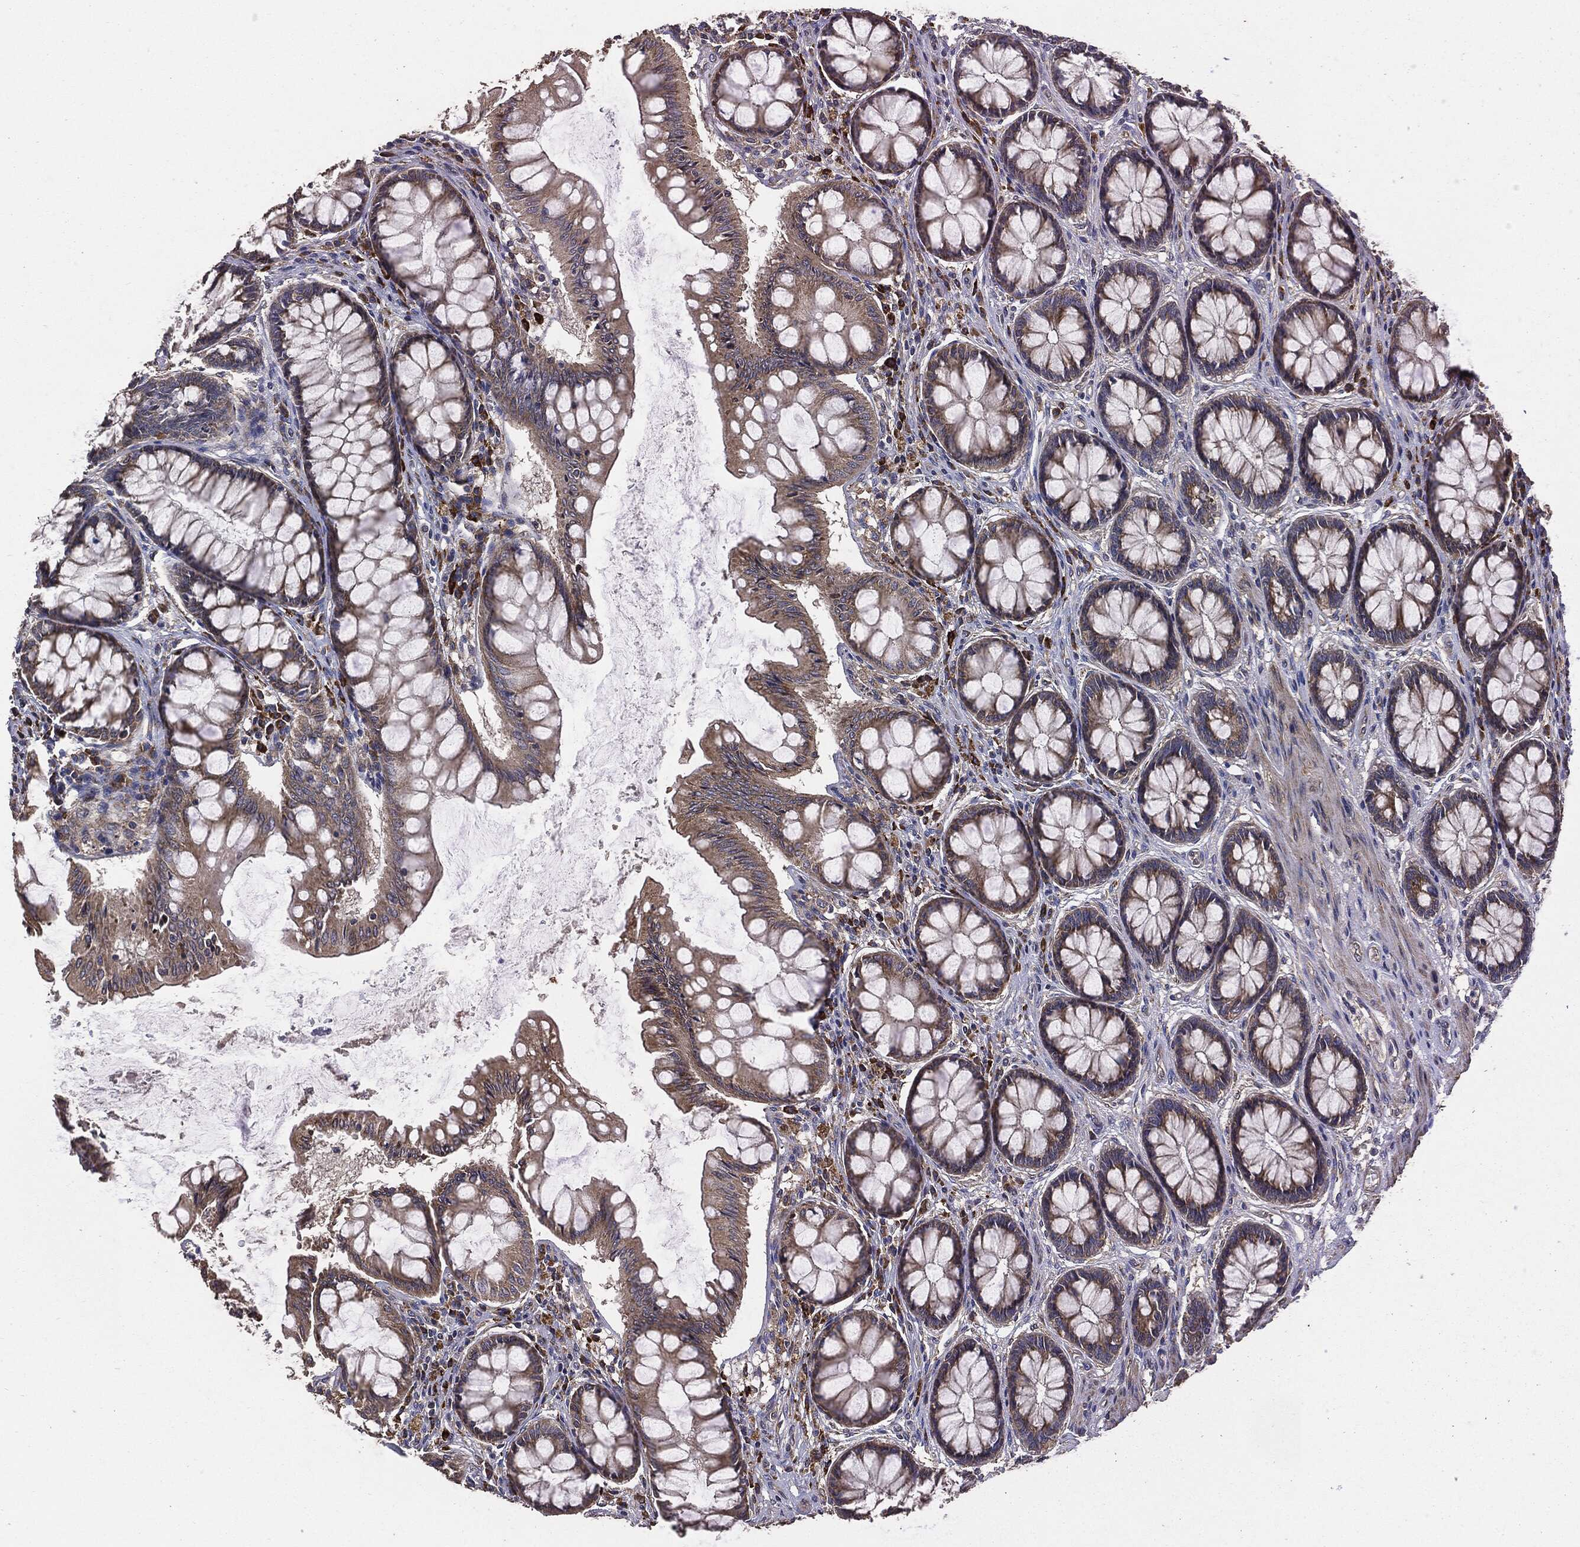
{"staining": {"intensity": "negative", "quantity": "none", "location": "none"}, "tissue": "colon", "cell_type": "Endothelial cells", "image_type": "normal", "snomed": [{"axis": "morphology", "description": "Normal tissue, NOS"}, {"axis": "topography", "description": "Colon"}], "caption": "Immunohistochemistry (IHC) photomicrograph of unremarkable human colon stained for a protein (brown), which demonstrates no expression in endothelial cells. Nuclei are stained in blue.", "gene": "STK3", "patient": {"sex": "female", "age": 65}}